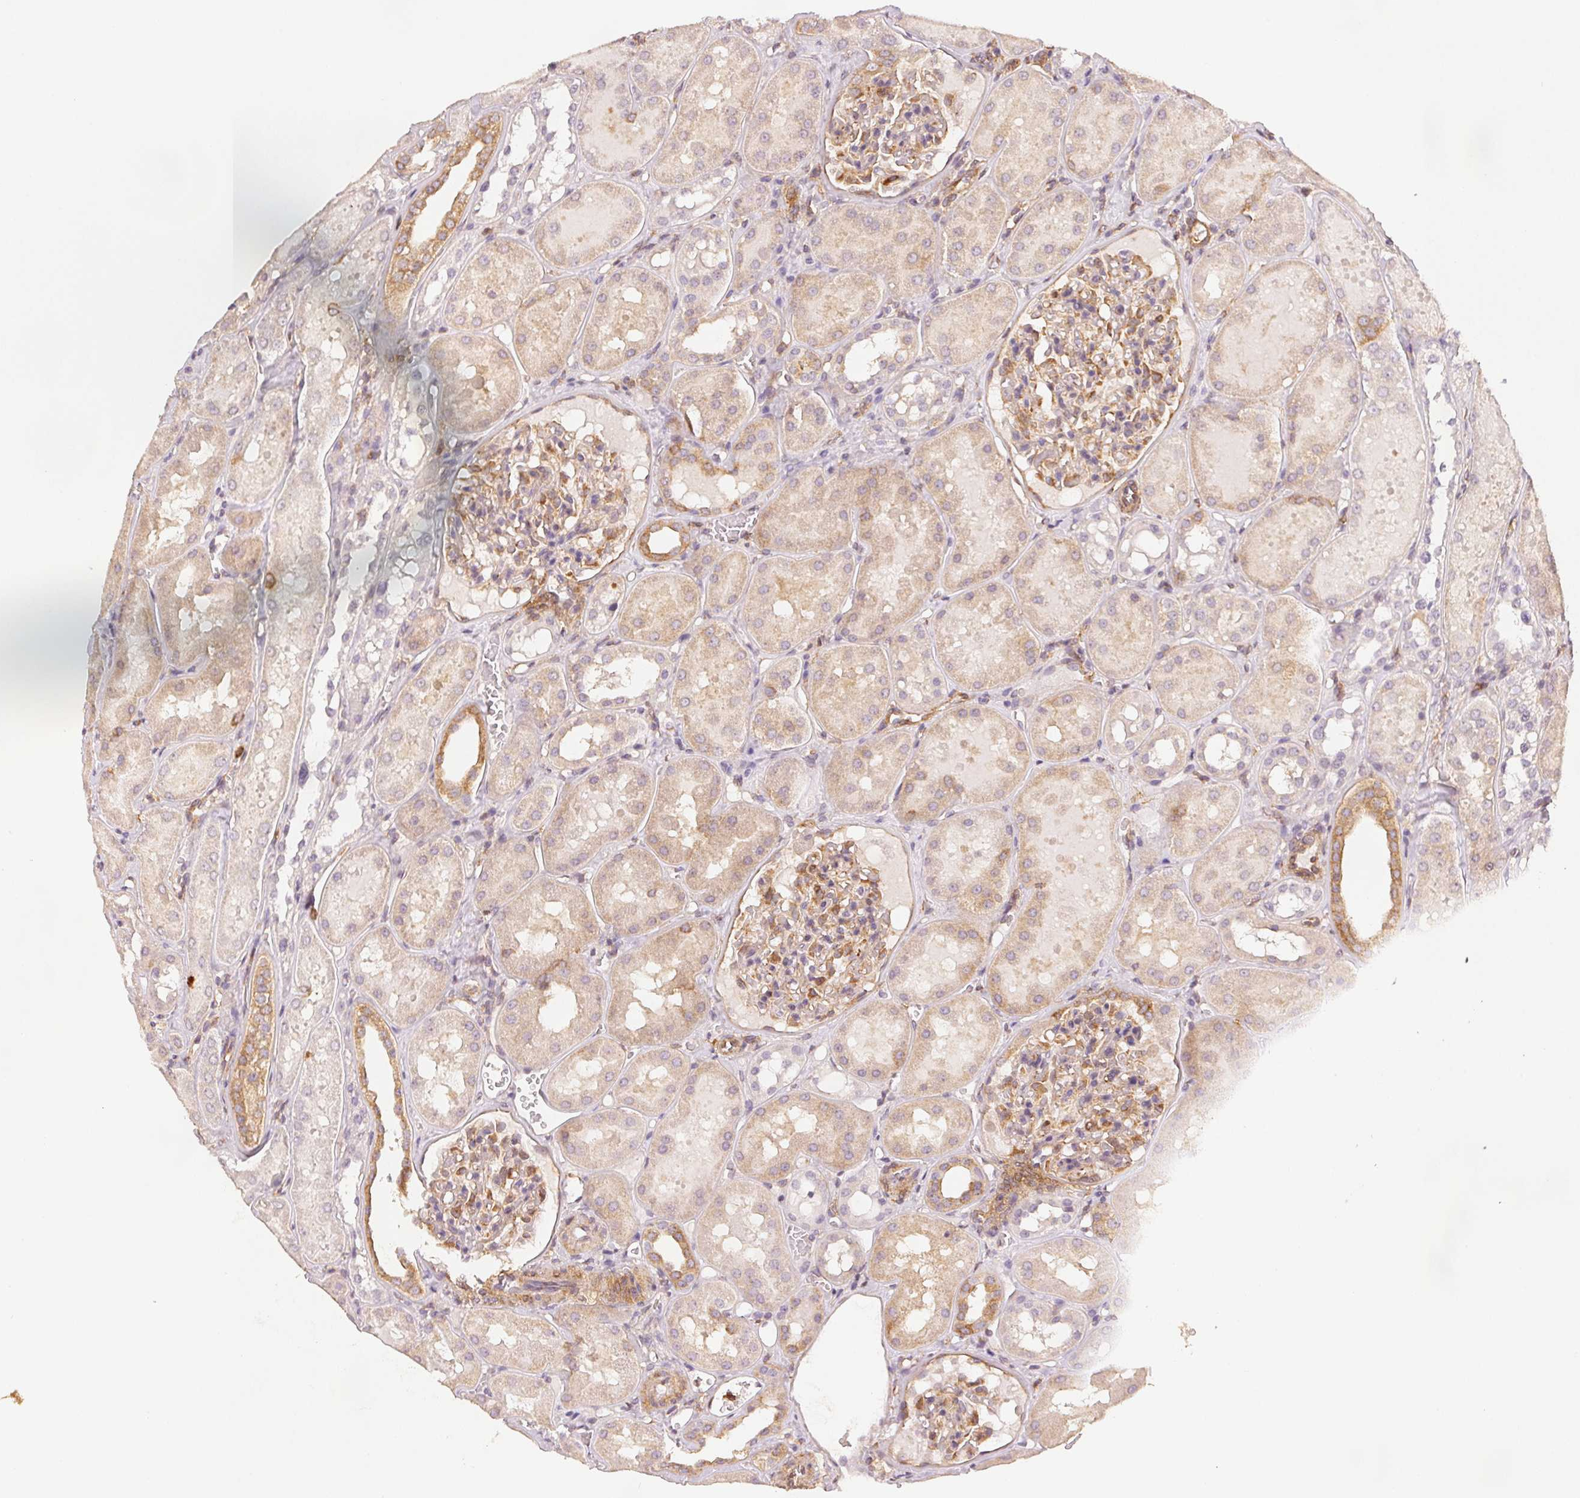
{"staining": {"intensity": "moderate", "quantity": "25%-75%", "location": "cytoplasmic/membranous"}, "tissue": "kidney", "cell_type": "Cells in glomeruli", "image_type": "normal", "snomed": [{"axis": "morphology", "description": "Normal tissue, NOS"}, {"axis": "topography", "description": "Kidney"}, {"axis": "topography", "description": "Urinary bladder"}], "caption": "Immunohistochemical staining of unremarkable human kidney reveals moderate cytoplasmic/membranous protein expression in about 25%-75% of cells in glomeruli.", "gene": "DIAPH2", "patient": {"sex": "male", "age": 16}}